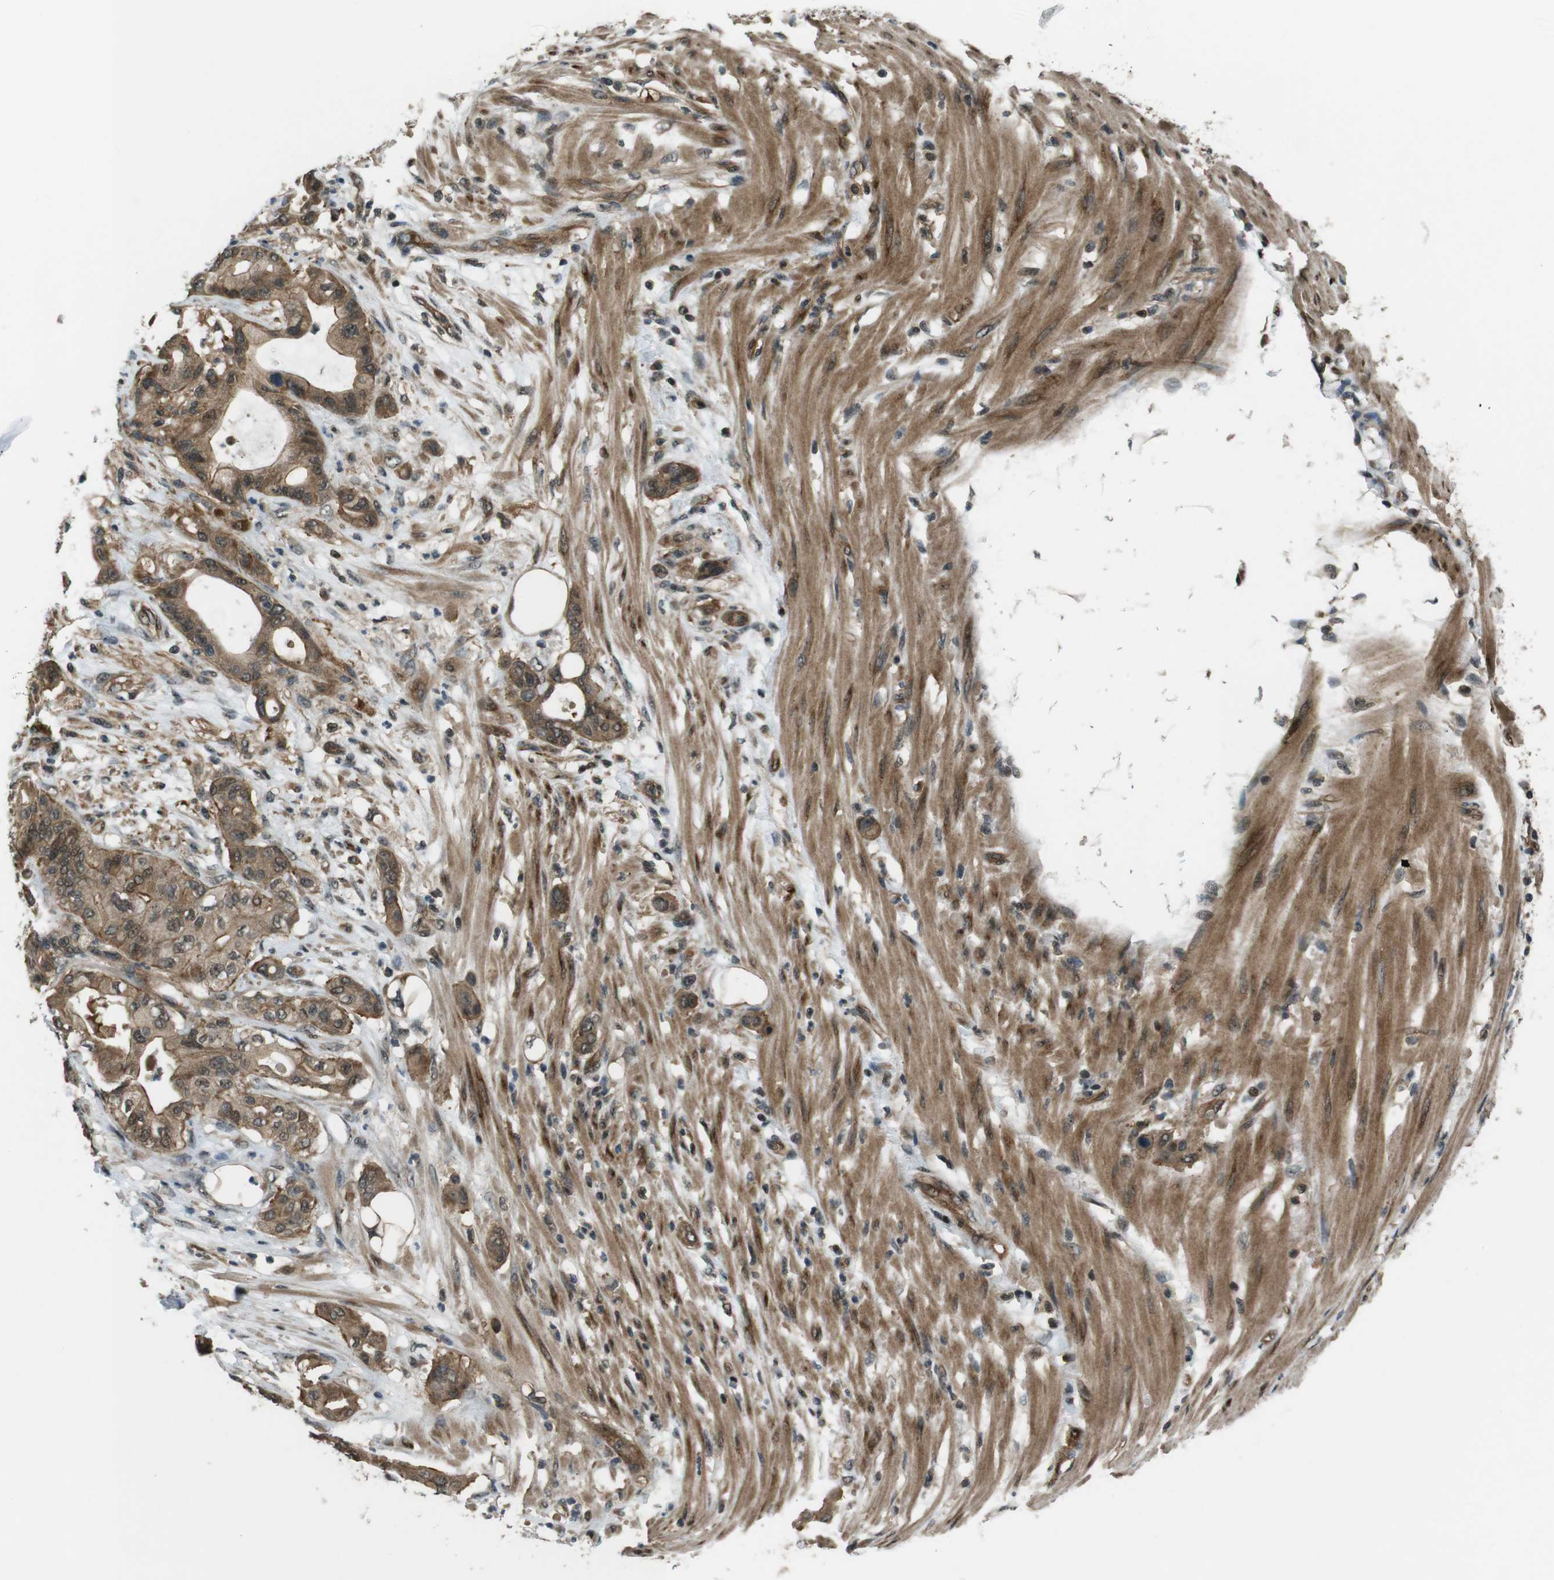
{"staining": {"intensity": "moderate", "quantity": ">75%", "location": "cytoplasmic/membranous,nuclear"}, "tissue": "pancreatic cancer", "cell_type": "Tumor cells", "image_type": "cancer", "snomed": [{"axis": "morphology", "description": "Adenocarcinoma, NOS"}, {"axis": "morphology", "description": "Adenocarcinoma, metastatic, NOS"}, {"axis": "topography", "description": "Lymph node"}, {"axis": "topography", "description": "Pancreas"}, {"axis": "topography", "description": "Duodenum"}], "caption": "The histopathology image reveals immunohistochemical staining of adenocarcinoma (pancreatic). There is moderate cytoplasmic/membranous and nuclear expression is seen in approximately >75% of tumor cells.", "gene": "TIAM2", "patient": {"sex": "female", "age": 64}}